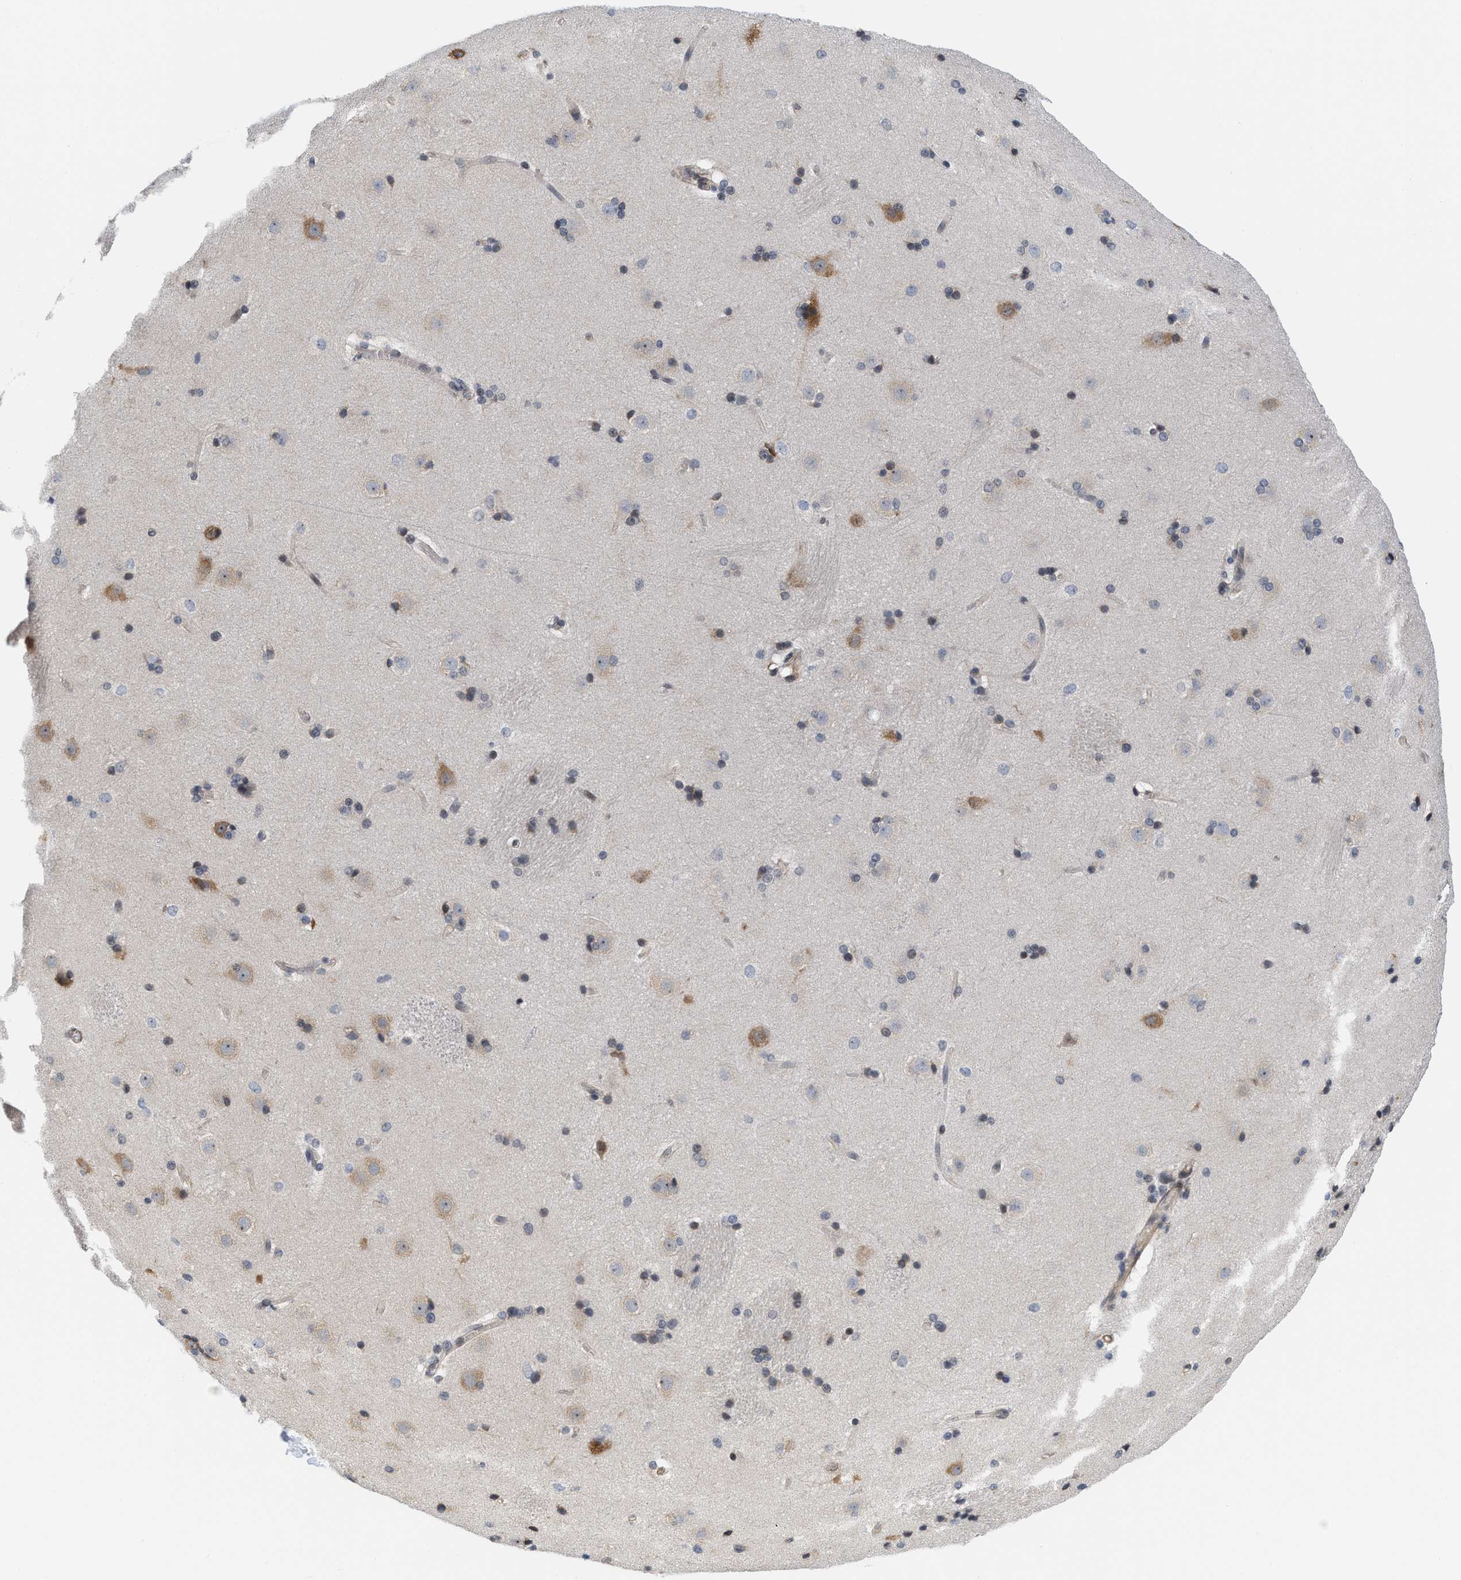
{"staining": {"intensity": "weak", "quantity": "<25%", "location": "cytoplasmic/membranous,nuclear"}, "tissue": "caudate", "cell_type": "Glial cells", "image_type": "normal", "snomed": [{"axis": "morphology", "description": "Normal tissue, NOS"}, {"axis": "topography", "description": "Lateral ventricle wall"}], "caption": "The IHC micrograph has no significant expression in glial cells of caudate. Nuclei are stained in blue.", "gene": "GPRASP2", "patient": {"sex": "female", "age": 19}}